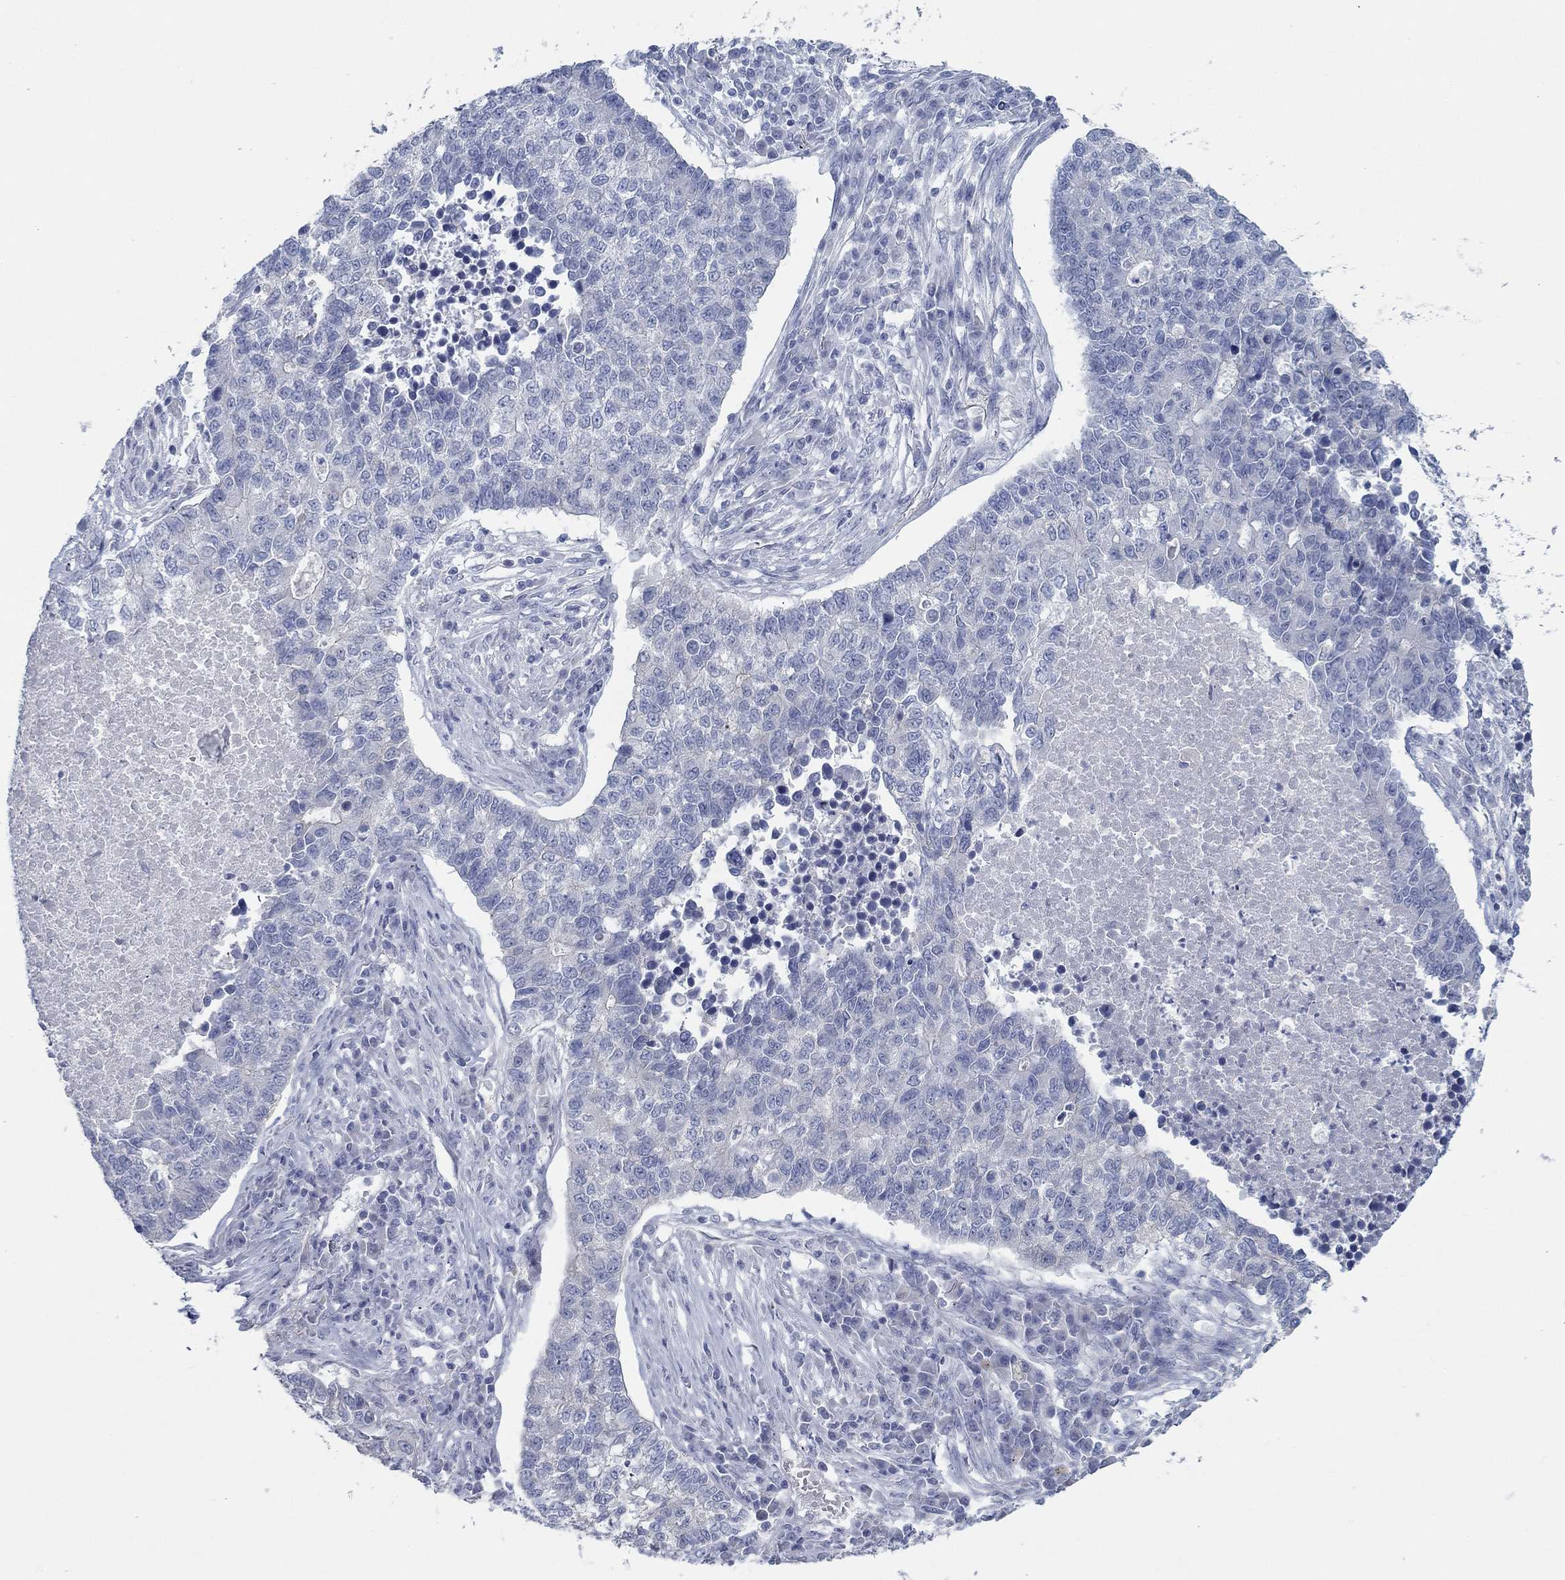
{"staining": {"intensity": "negative", "quantity": "none", "location": "none"}, "tissue": "lung cancer", "cell_type": "Tumor cells", "image_type": "cancer", "snomed": [{"axis": "morphology", "description": "Adenocarcinoma, NOS"}, {"axis": "topography", "description": "Lung"}], "caption": "Adenocarcinoma (lung) stained for a protein using immunohistochemistry (IHC) displays no positivity tumor cells.", "gene": "APOC3", "patient": {"sex": "male", "age": 57}}